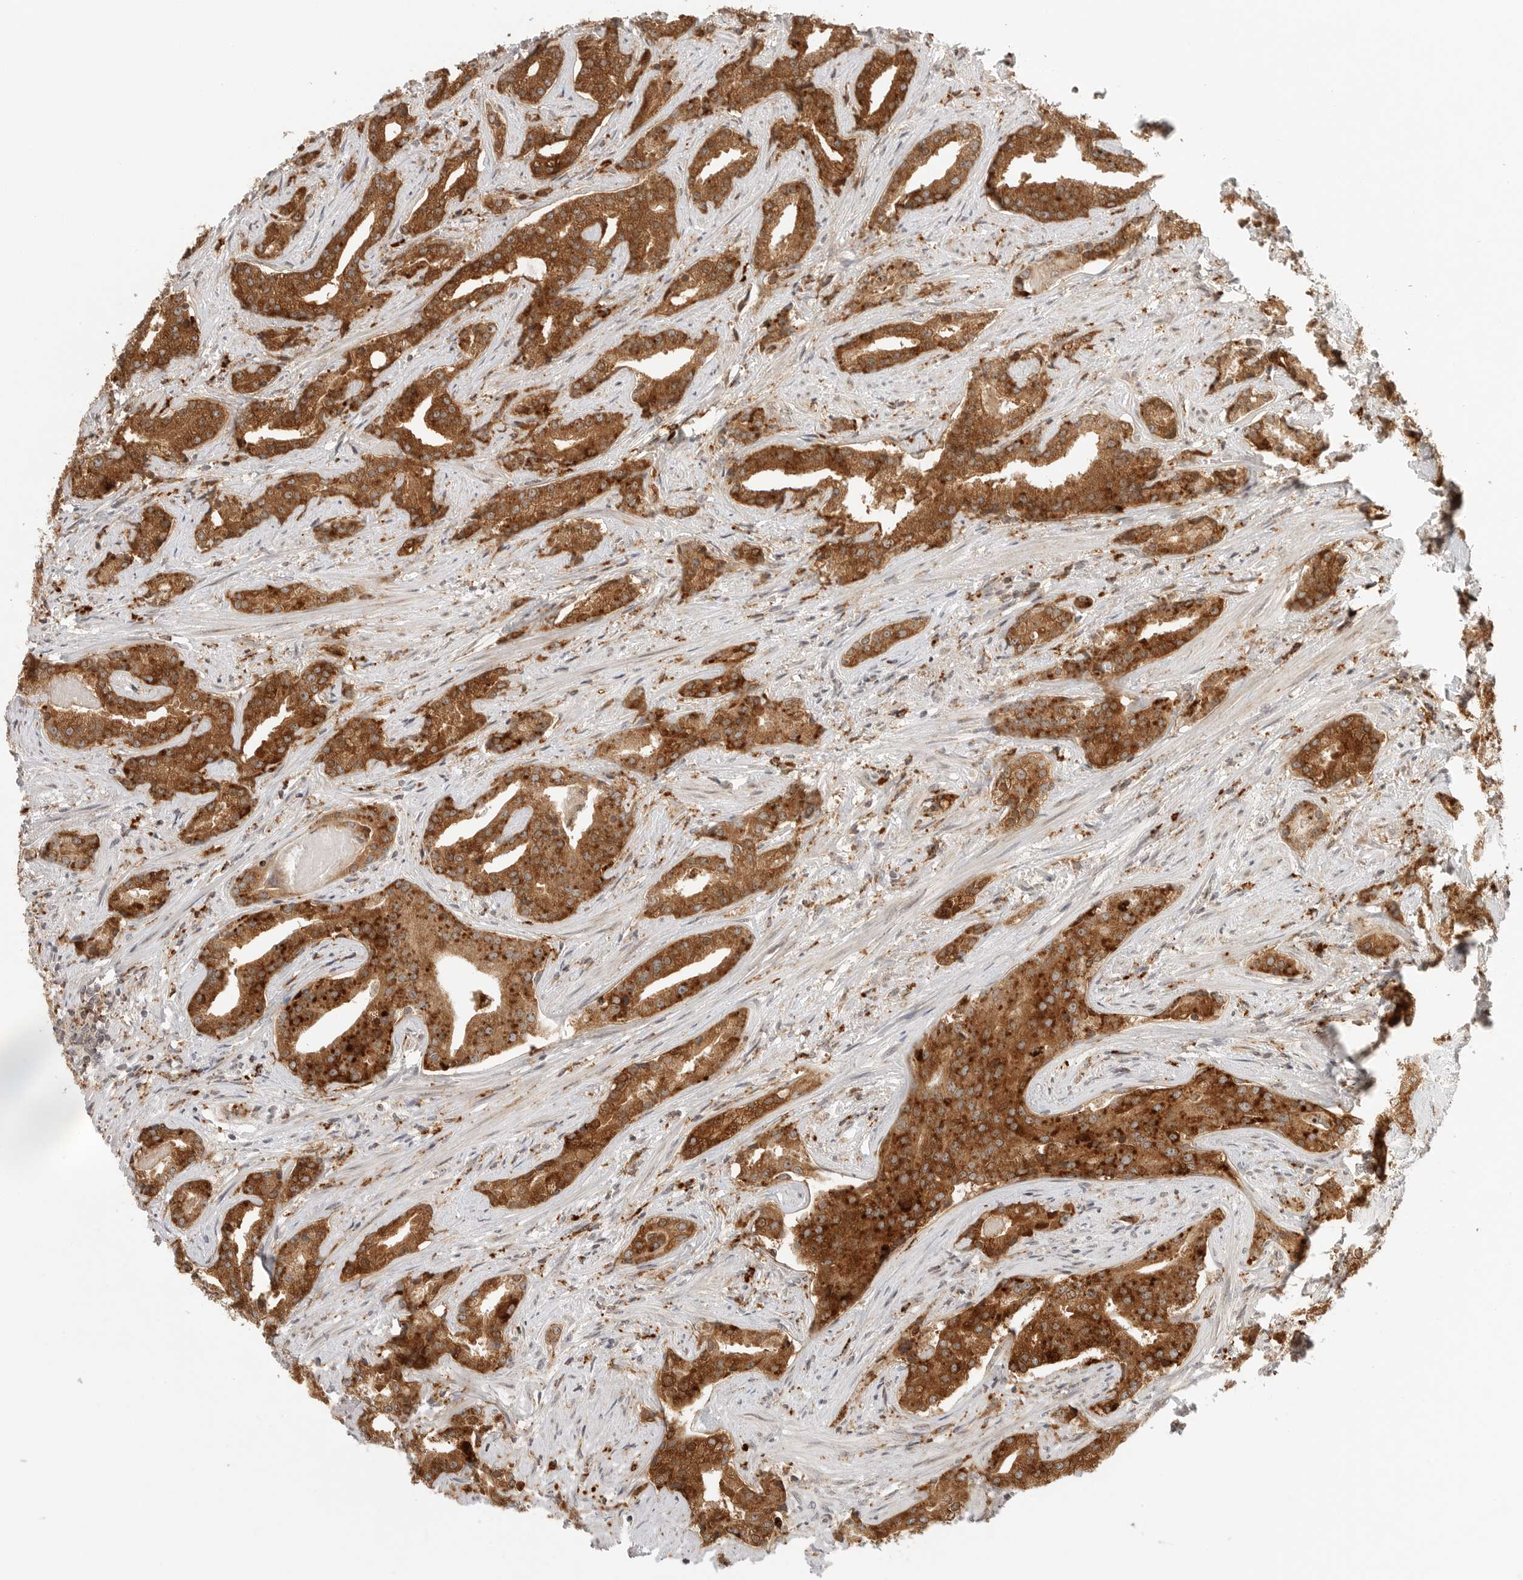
{"staining": {"intensity": "strong", "quantity": ">75%", "location": "cytoplasmic/membranous"}, "tissue": "prostate cancer", "cell_type": "Tumor cells", "image_type": "cancer", "snomed": [{"axis": "morphology", "description": "Adenocarcinoma, Low grade"}, {"axis": "topography", "description": "Prostate"}], "caption": "DAB (3,3'-diaminobenzidine) immunohistochemical staining of human low-grade adenocarcinoma (prostate) demonstrates strong cytoplasmic/membranous protein staining in approximately >75% of tumor cells.", "gene": "IDUA", "patient": {"sex": "male", "age": 67}}